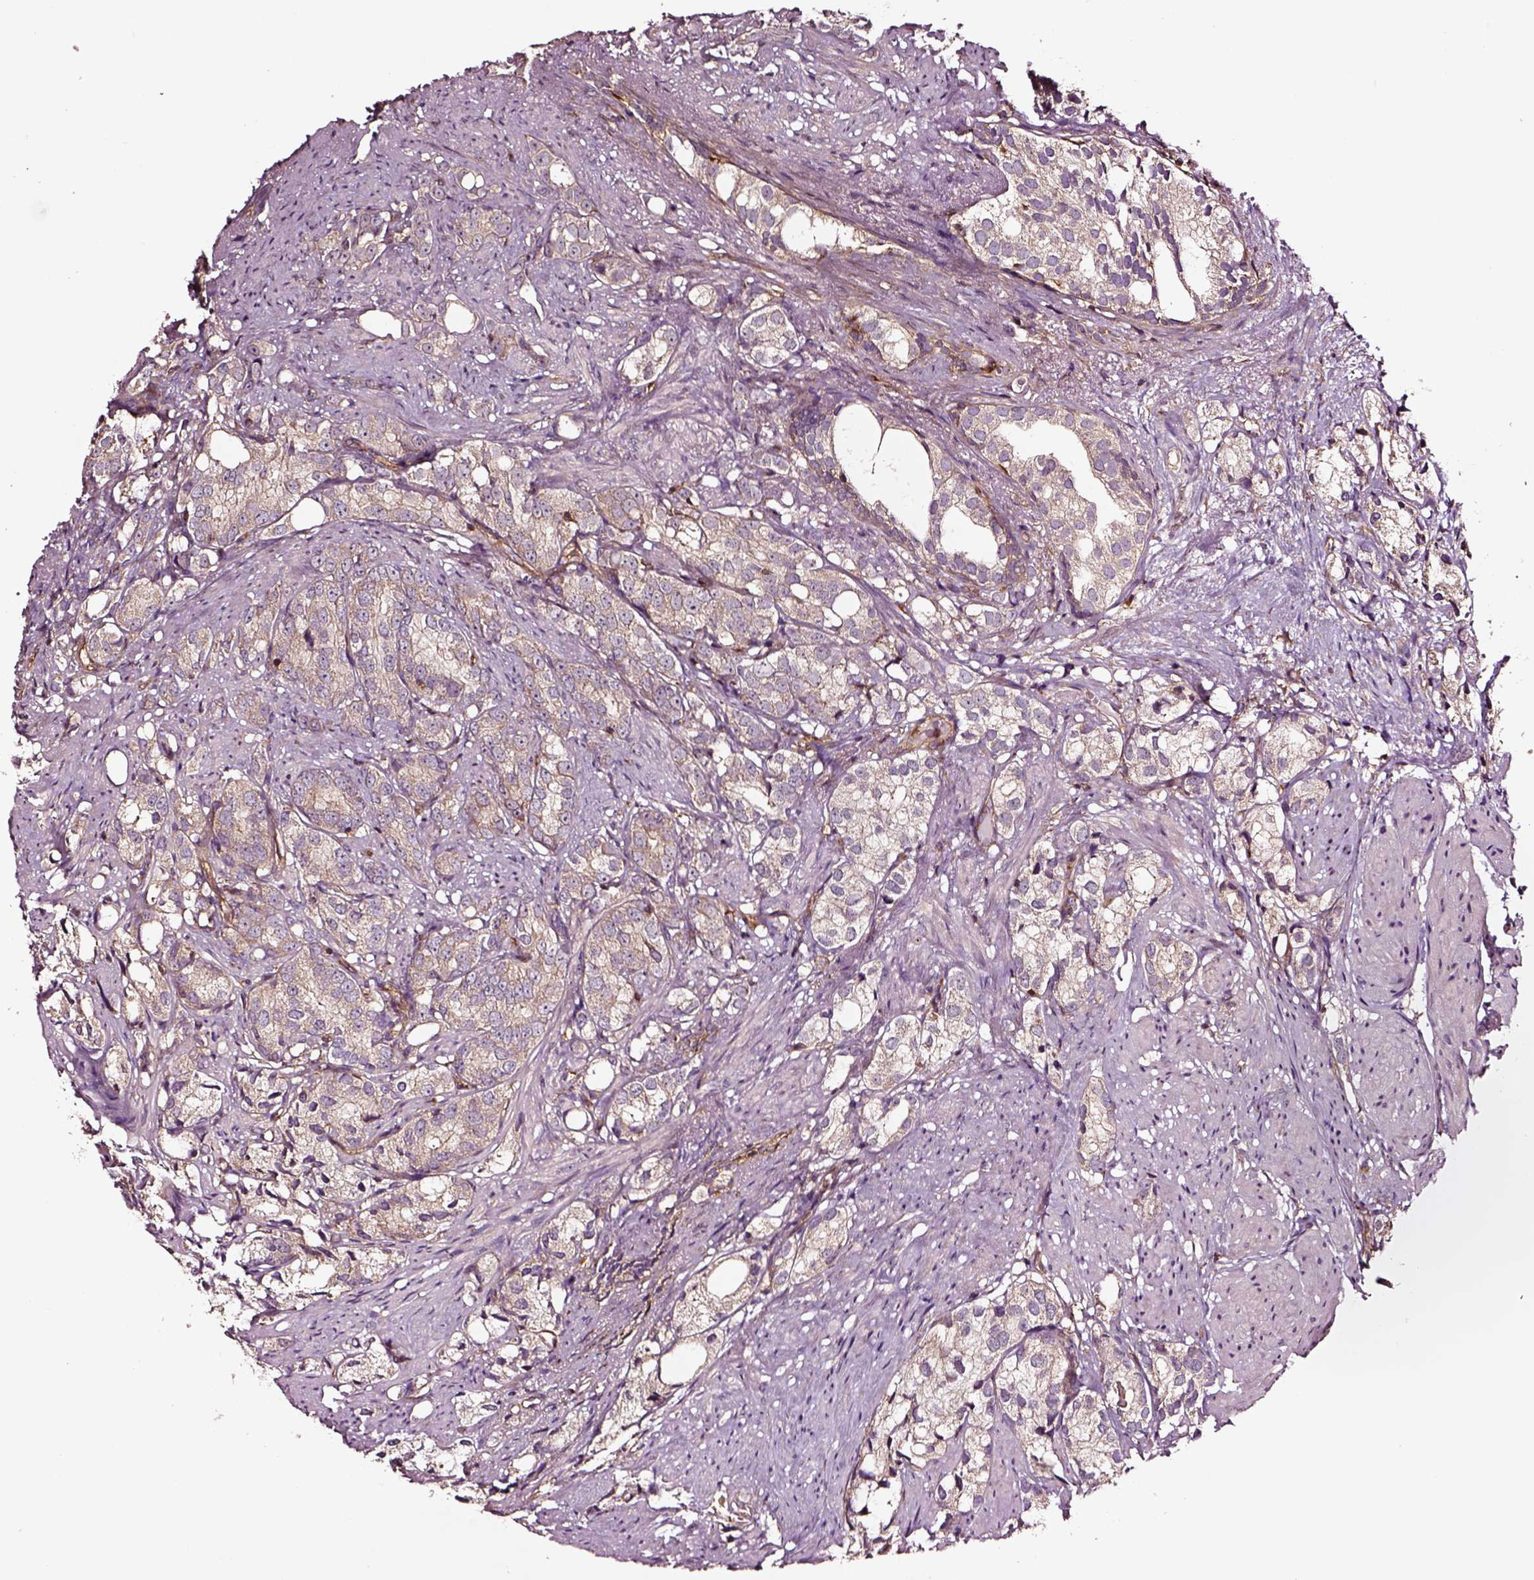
{"staining": {"intensity": "weak", "quantity": ">75%", "location": "cytoplasmic/membranous"}, "tissue": "prostate cancer", "cell_type": "Tumor cells", "image_type": "cancer", "snomed": [{"axis": "morphology", "description": "Adenocarcinoma, High grade"}, {"axis": "topography", "description": "Prostate"}], "caption": "Brown immunohistochemical staining in prostate cancer (high-grade adenocarcinoma) displays weak cytoplasmic/membranous positivity in about >75% of tumor cells. The staining was performed using DAB, with brown indicating positive protein expression. Nuclei are stained blue with hematoxylin.", "gene": "RASSF5", "patient": {"sex": "male", "age": 82}}